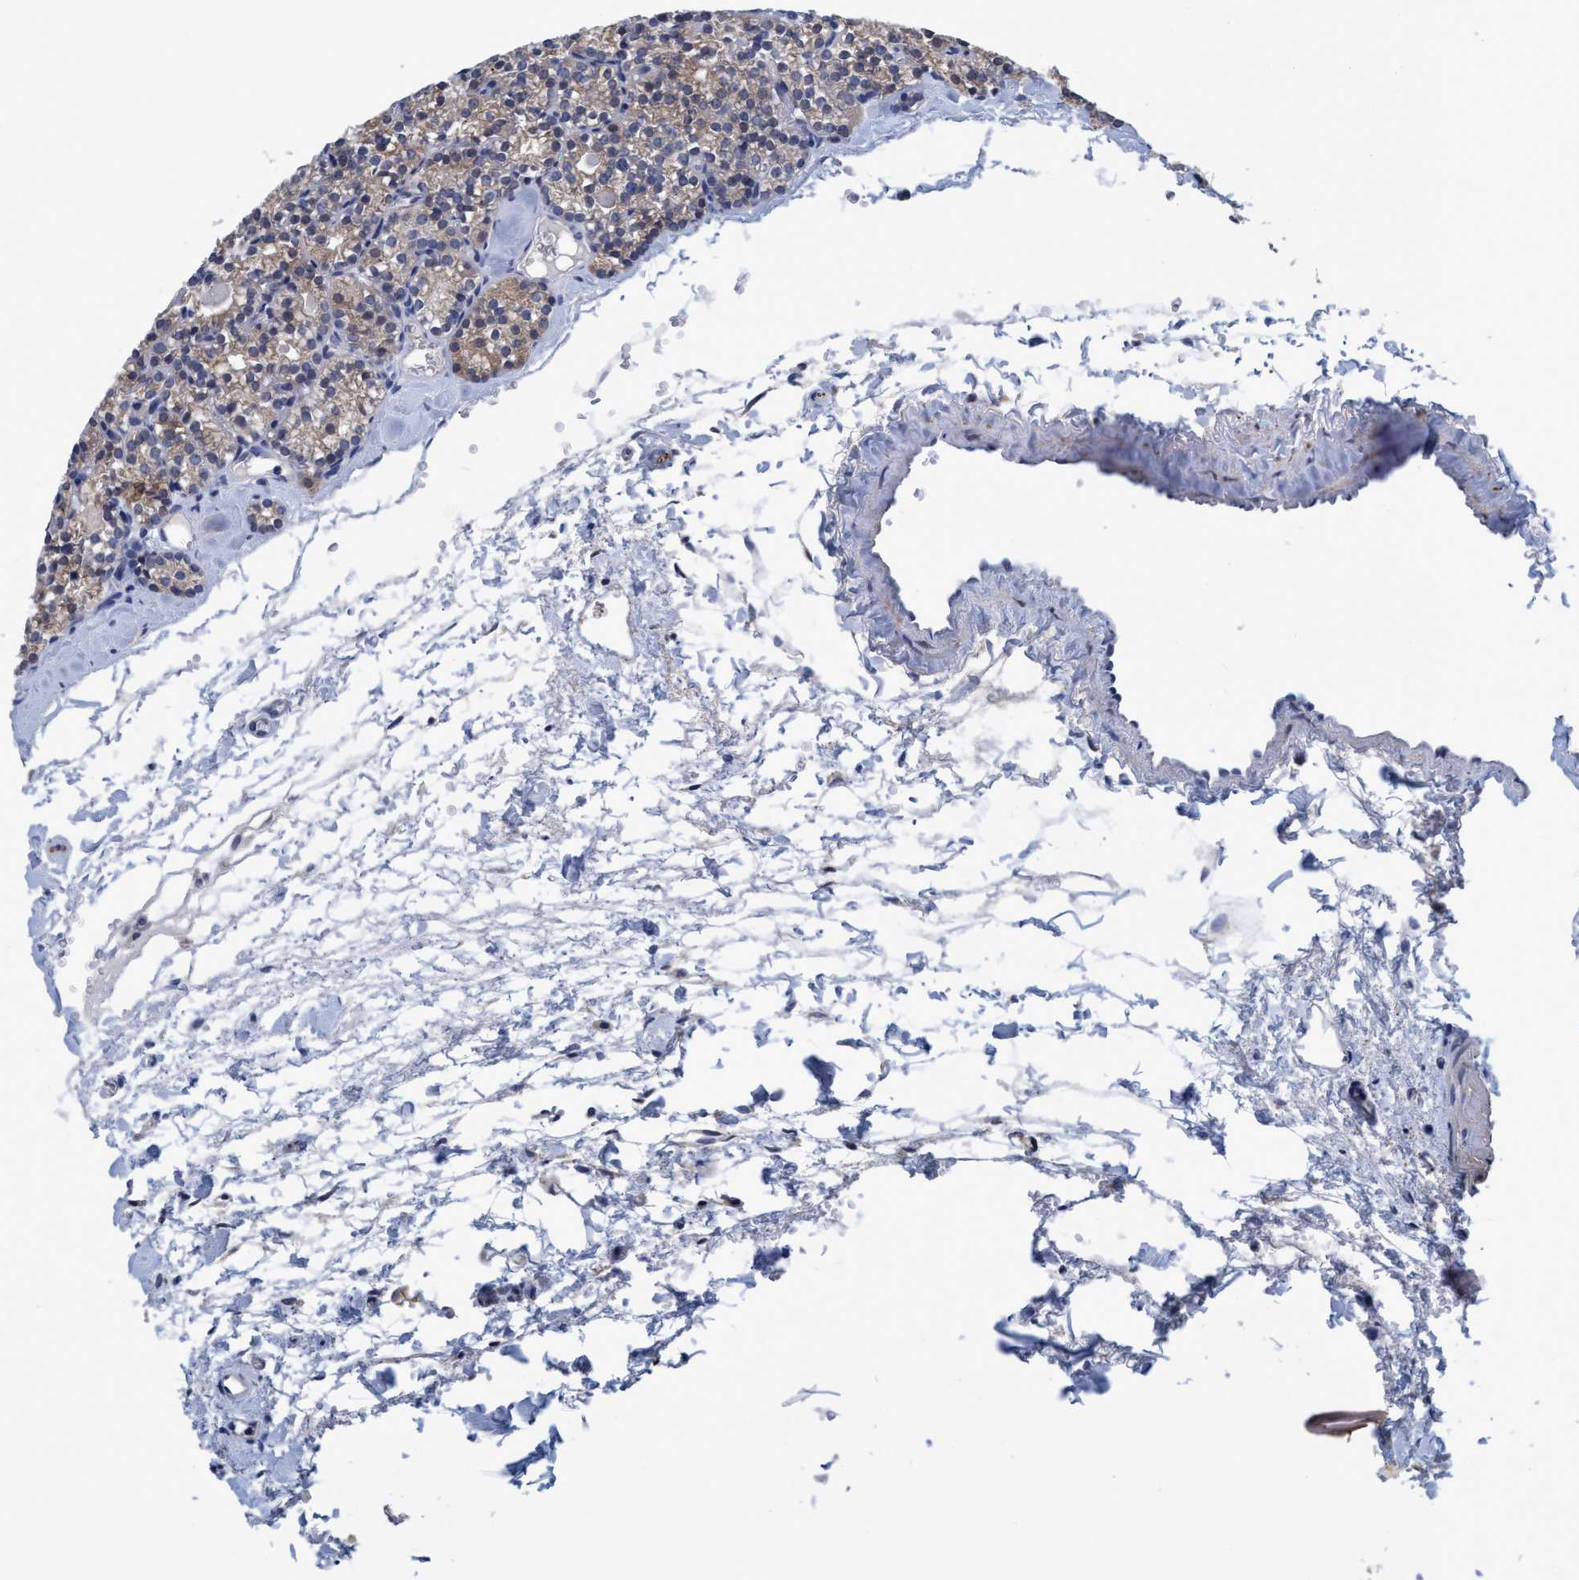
{"staining": {"intensity": "weak", "quantity": "<25%", "location": "cytoplasmic/membranous"}, "tissue": "parathyroid gland", "cell_type": "Glandular cells", "image_type": "normal", "snomed": [{"axis": "morphology", "description": "Normal tissue, NOS"}, {"axis": "topography", "description": "Parathyroid gland"}], "caption": "IHC micrograph of benign parathyroid gland: human parathyroid gland stained with DAB (3,3'-diaminobenzidine) reveals no significant protein staining in glandular cells.", "gene": "CALCOCO2", "patient": {"sex": "female", "age": 64}}